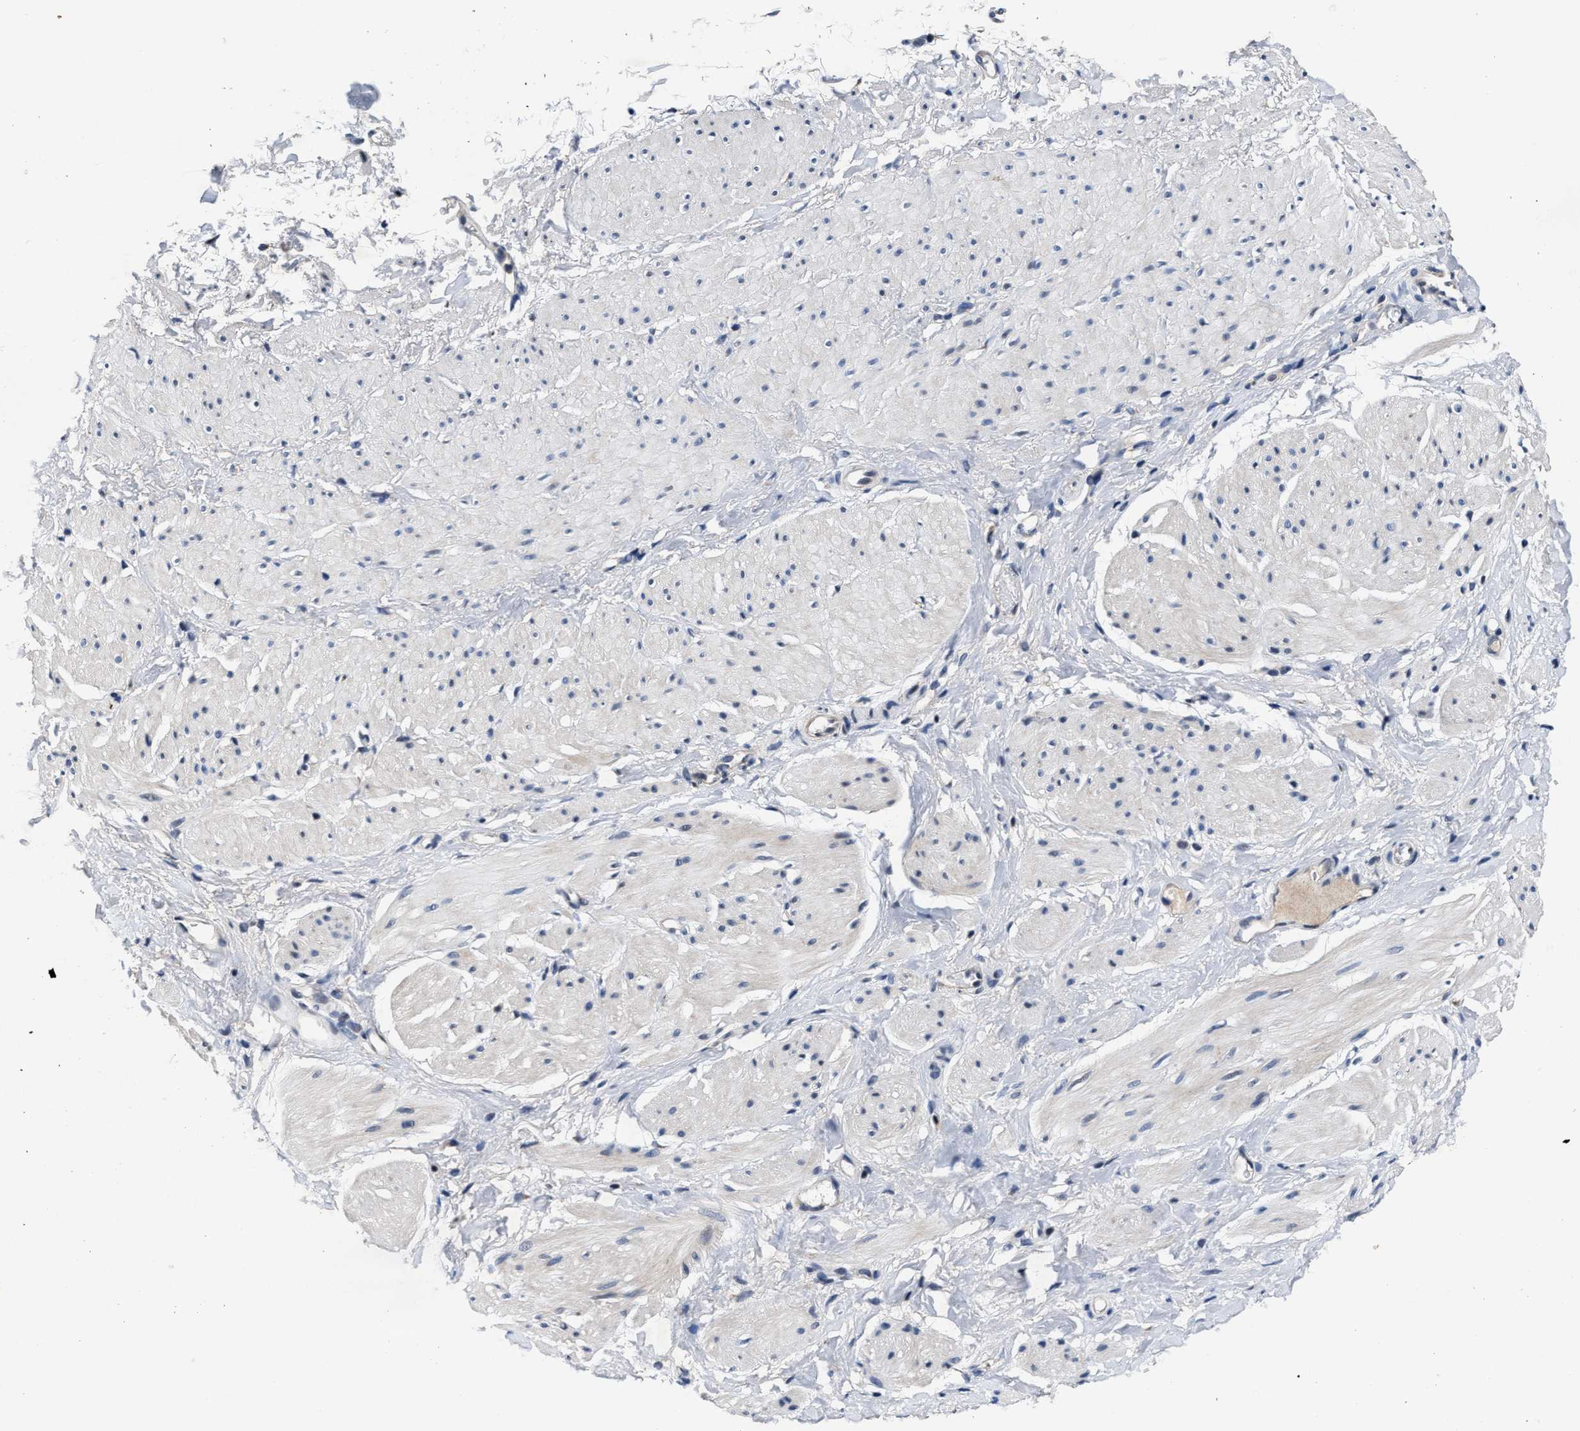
{"staining": {"intensity": "negative", "quantity": "none", "location": "none"}, "tissue": "smooth muscle", "cell_type": "Smooth muscle cells", "image_type": "normal", "snomed": [{"axis": "morphology", "description": "Normal tissue, NOS"}, {"axis": "topography", "description": "Smooth muscle"}], "caption": "The image displays no staining of smooth muscle cells in normal smooth muscle.", "gene": "TMEM53", "patient": {"sex": "male", "age": 16}}